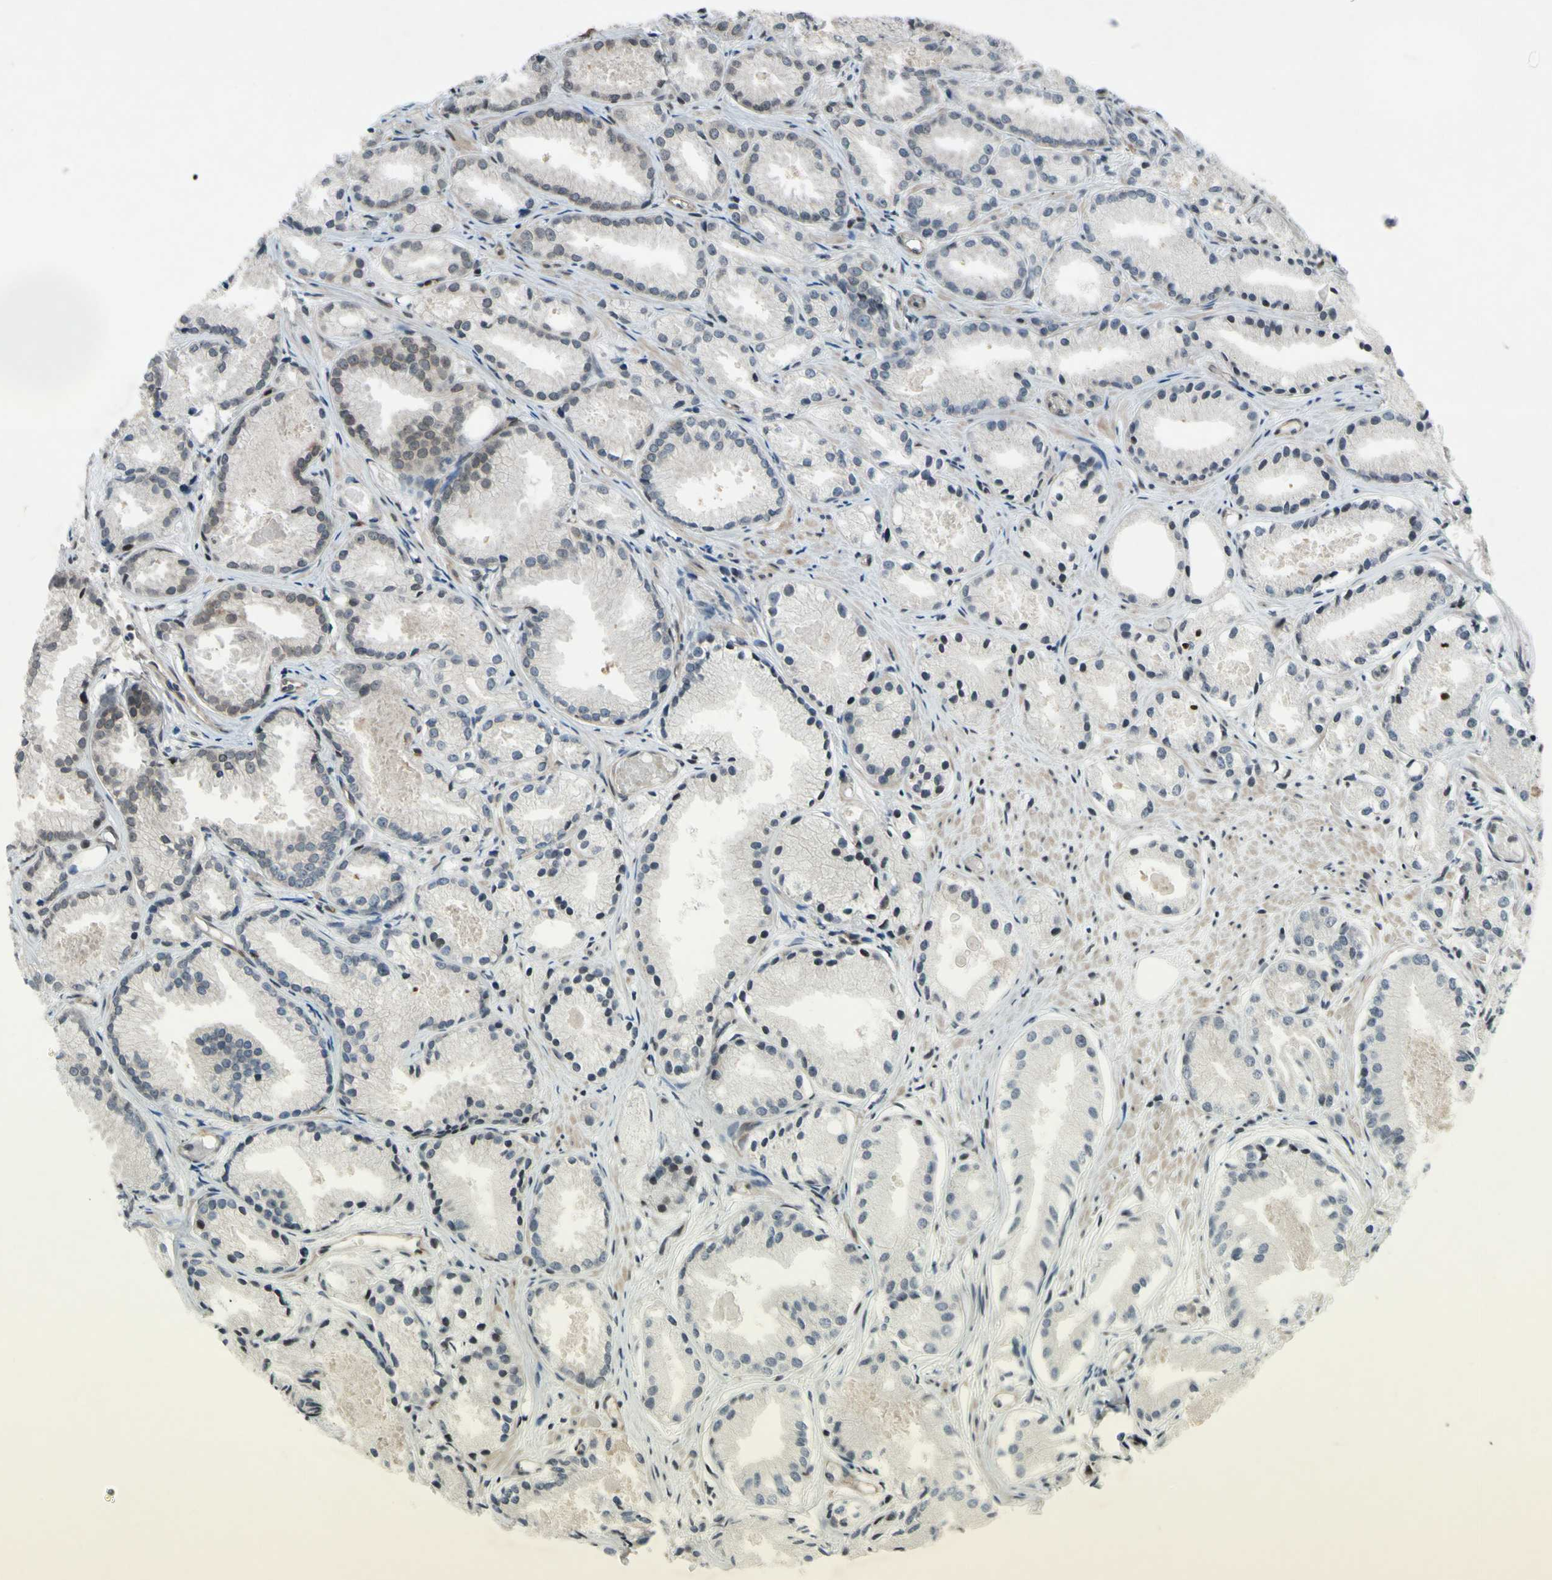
{"staining": {"intensity": "negative", "quantity": "none", "location": "none"}, "tissue": "prostate cancer", "cell_type": "Tumor cells", "image_type": "cancer", "snomed": [{"axis": "morphology", "description": "Adenocarcinoma, Low grade"}, {"axis": "topography", "description": "Prostate"}], "caption": "Prostate low-grade adenocarcinoma was stained to show a protein in brown. There is no significant expression in tumor cells.", "gene": "XPO1", "patient": {"sex": "male", "age": 72}}